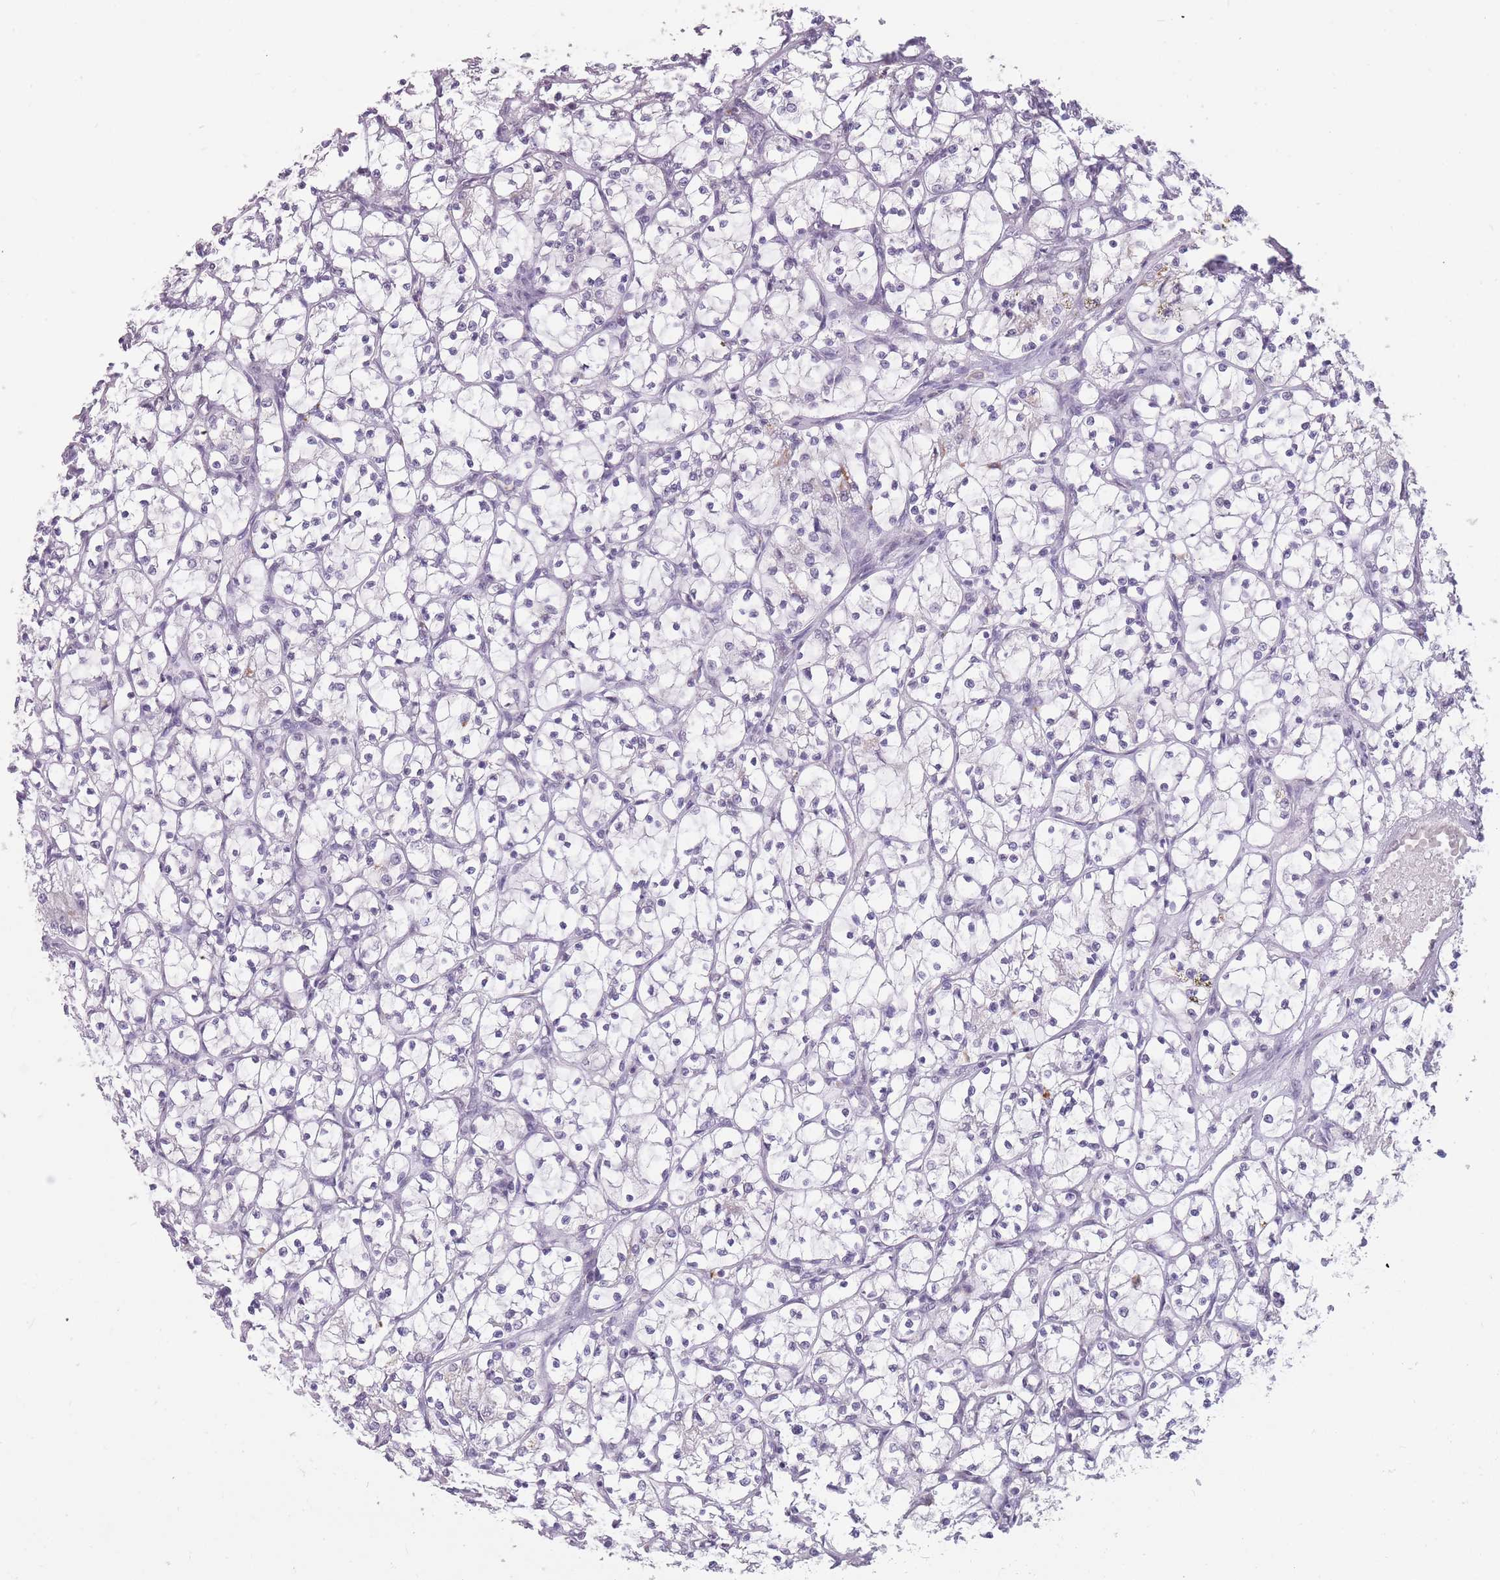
{"staining": {"intensity": "negative", "quantity": "none", "location": "none"}, "tissue": "renal cancer", "cell_type": "Tumor cells", "image_type": "cancer", "snomed": [{"axis": "morphology", "description": "Adenocarcinoma, NOS"}, {"axis": "topography", "description": "Kidney"}], "caption": "The micrograph demonstrates no staining of tumor cells in renal adenocarcinoma.", "gene": "HNRNPUL1", "patient": {"sex": "female", "age": 69}}